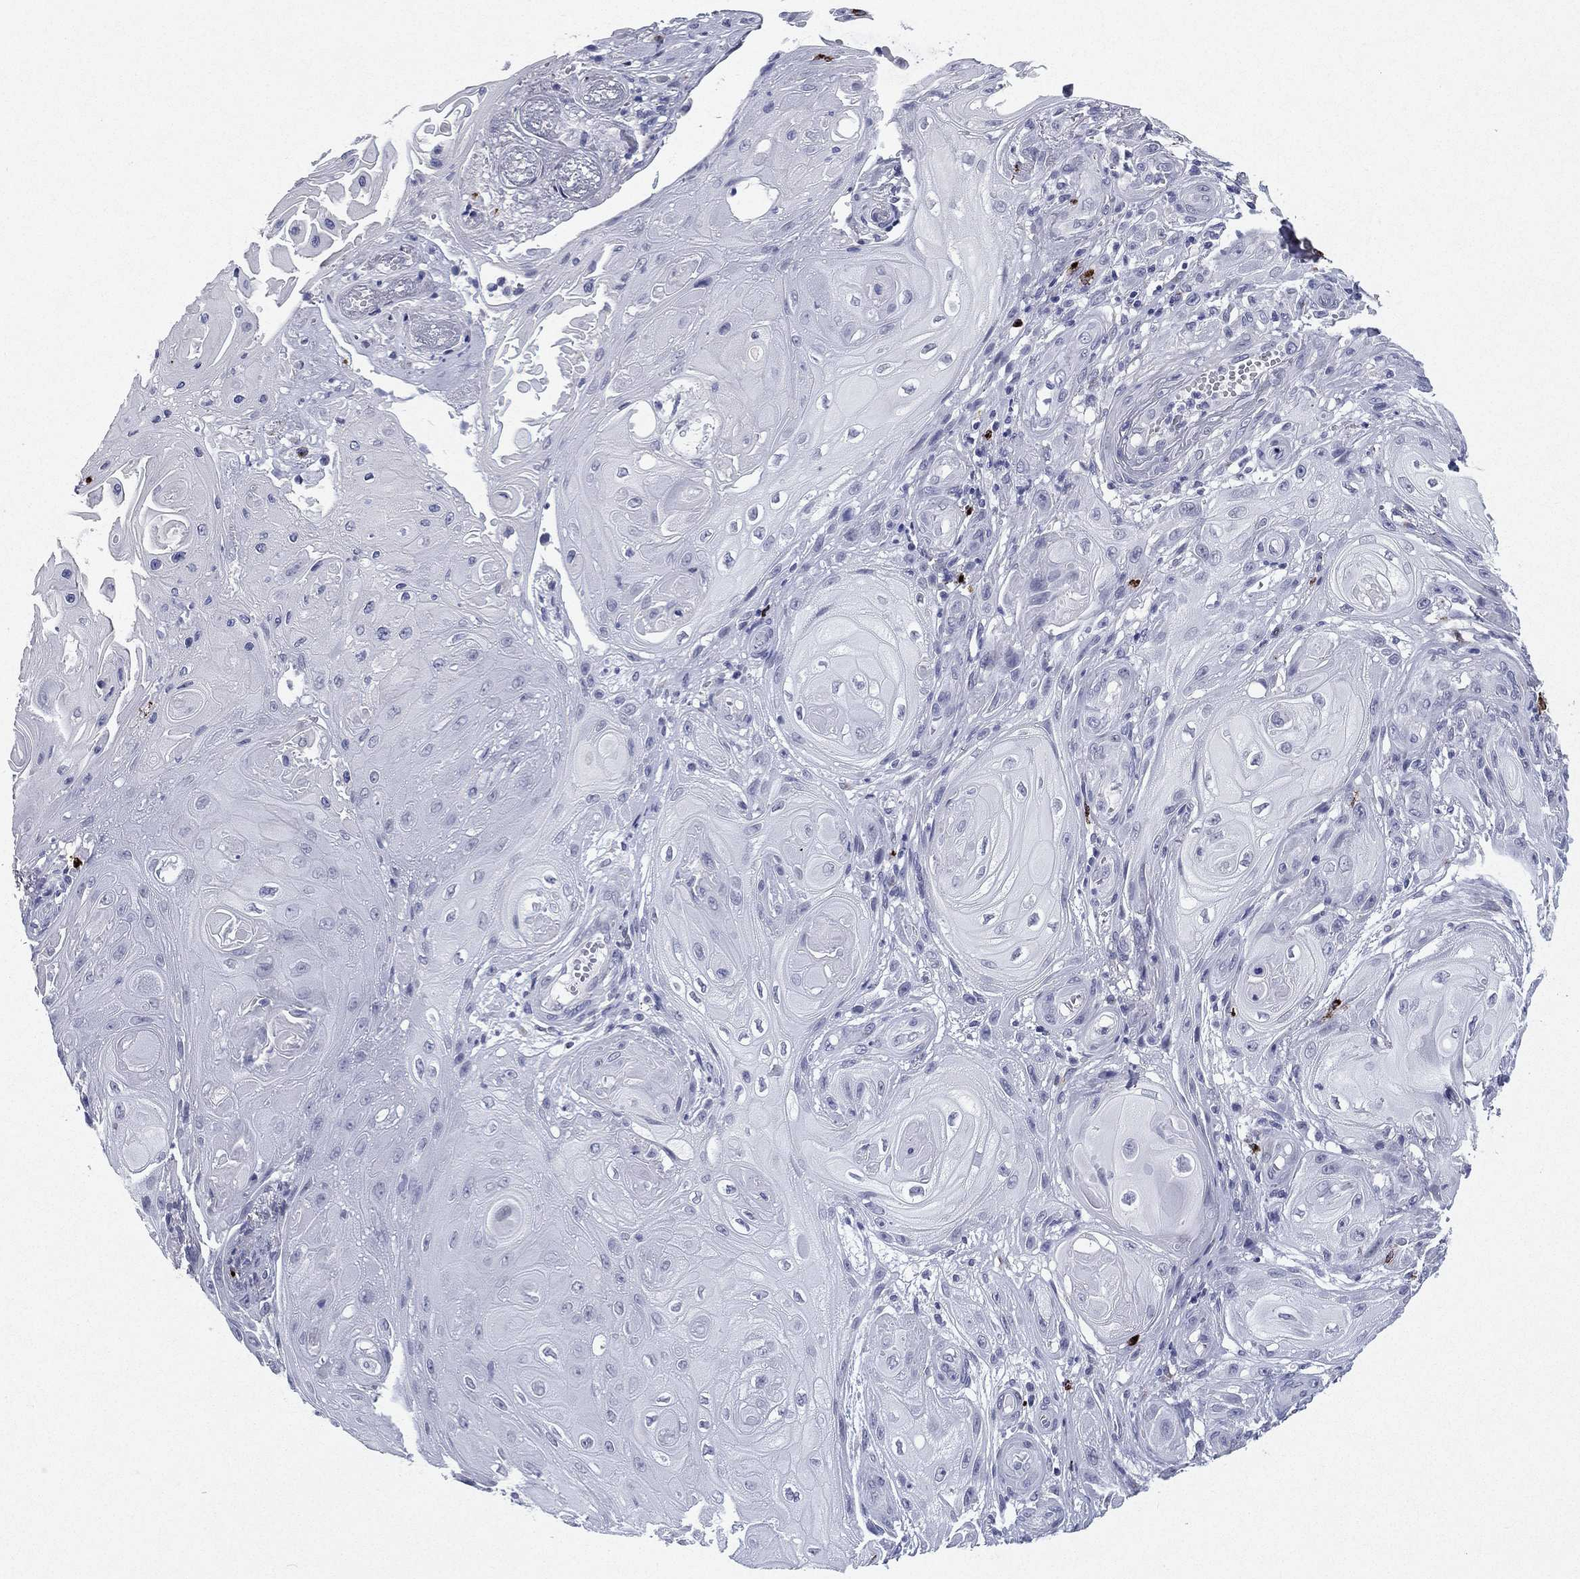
{"staining": {"intensity": "negative", "quantity": "none", "location": "none"}, "tissue": "skin cancer", "cell_type": "Tumor cells", "image_type": "cancer", "snomed": [{"axis": "morphology", "description": "Squamous cell carcinoma, NOS"}, {"axis": "topography", "description": "Skin"}], "caption": "IHC of skin cancer (squamous cell carcinoma) exhibits no positivity in tumor cells.", "gene": "HLA-DOA", "patient": {"sex": "male", "age": 62}}